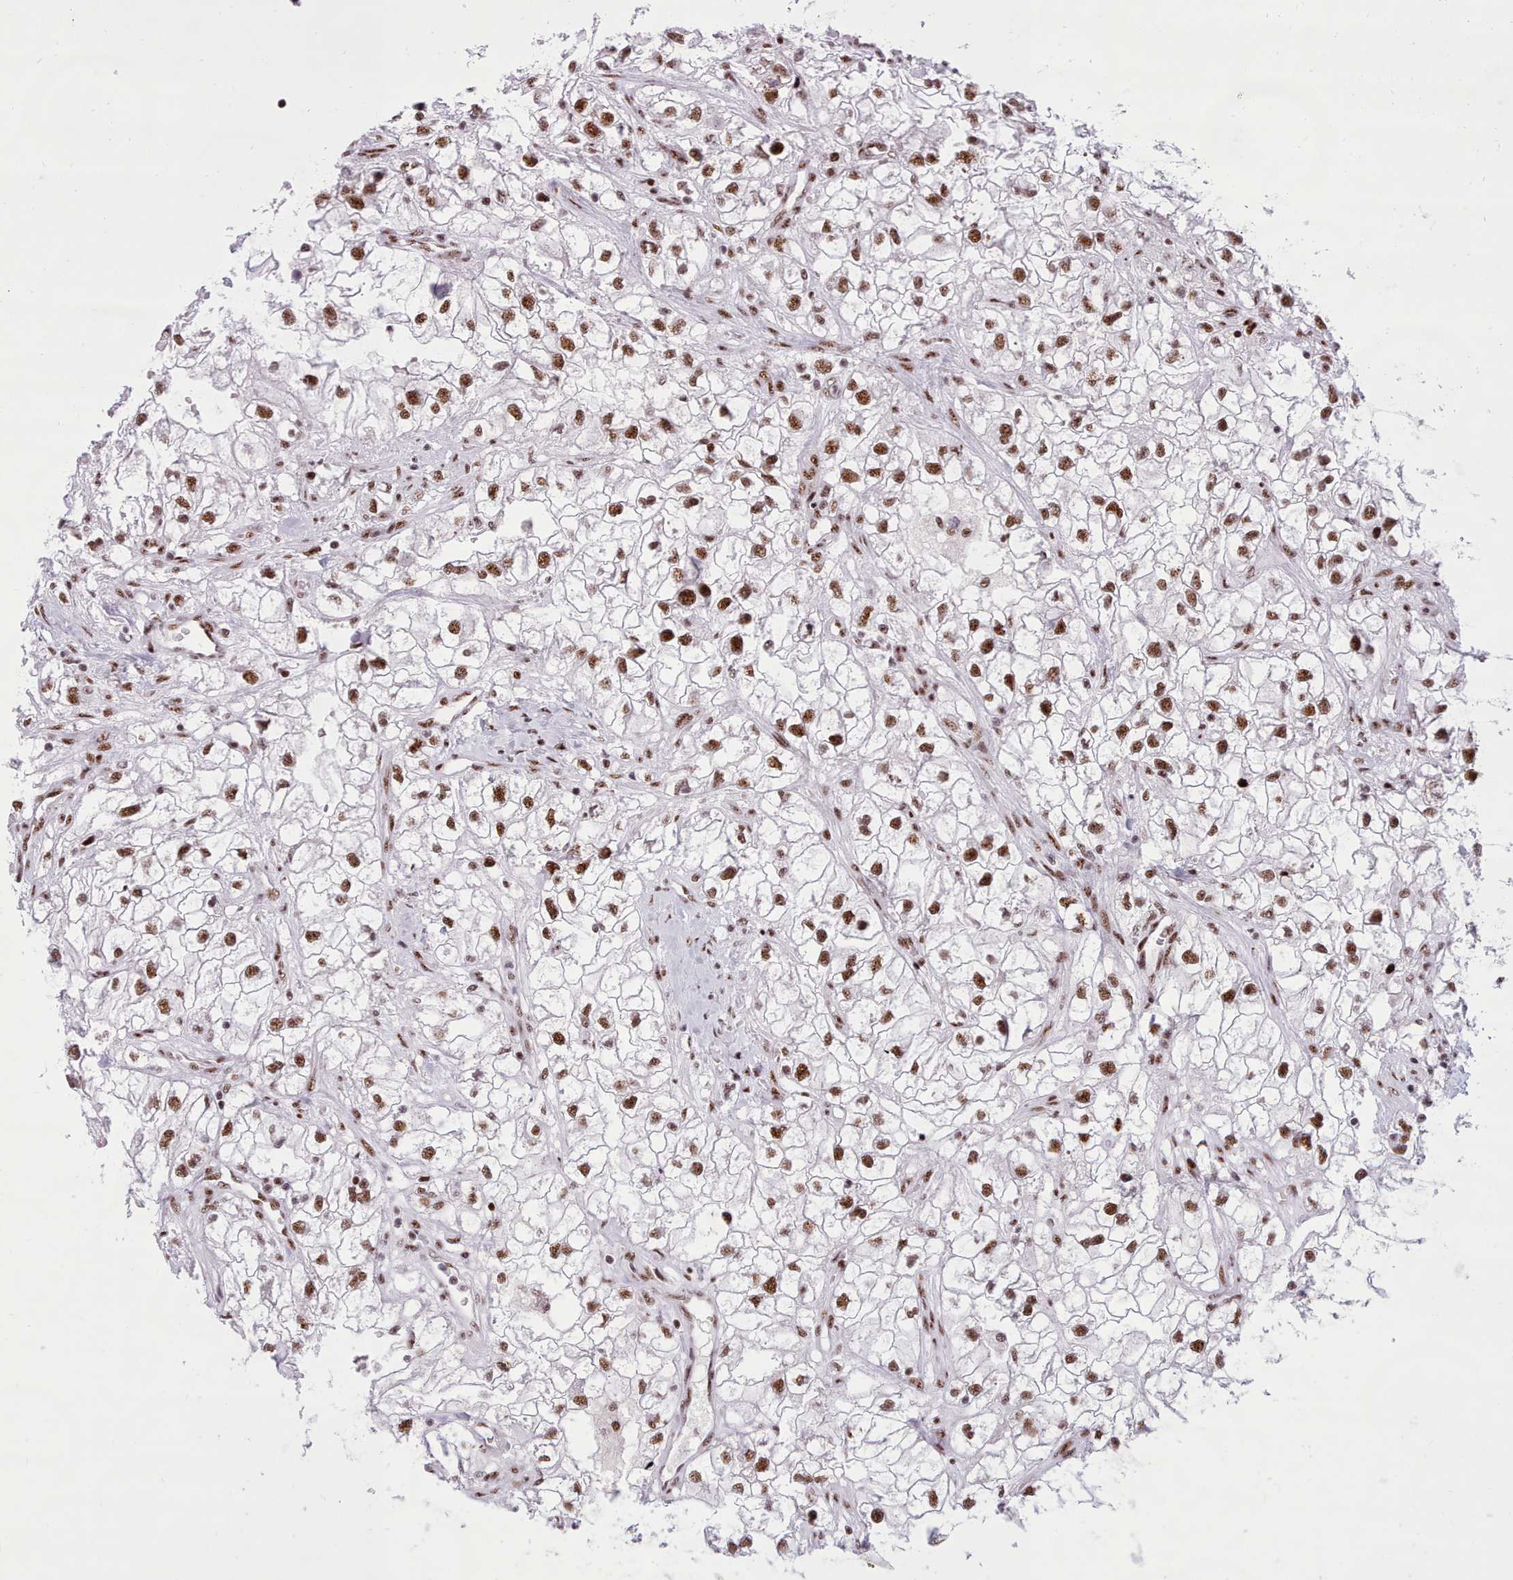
{"staining": {"intensity": "strong", "quantity": ">75%", "location": "nuclear"}, "tissue": "renal cancer", "cell_type": "Tumor cells", "image_type": "cancer", "snomed": [{"axis": "morphology", "description": "Adenocarcinoma, NOS"}, {"axis": "topography", "description": "Kidney"}], "caption": "High-power microscopy captured an IHC histopathology image of renal cancer (adenocarcinoma), revealing strong nuclear positivity in approximately >75% of tumor cells. The staining was performed using DAB to visualize the protein expression in brown, while the nuclei were stained in blue with hematoxylin (Magnification: 20x).", "gene": "TMEM35B", "patient": {"sex": "male", "age": 59}}